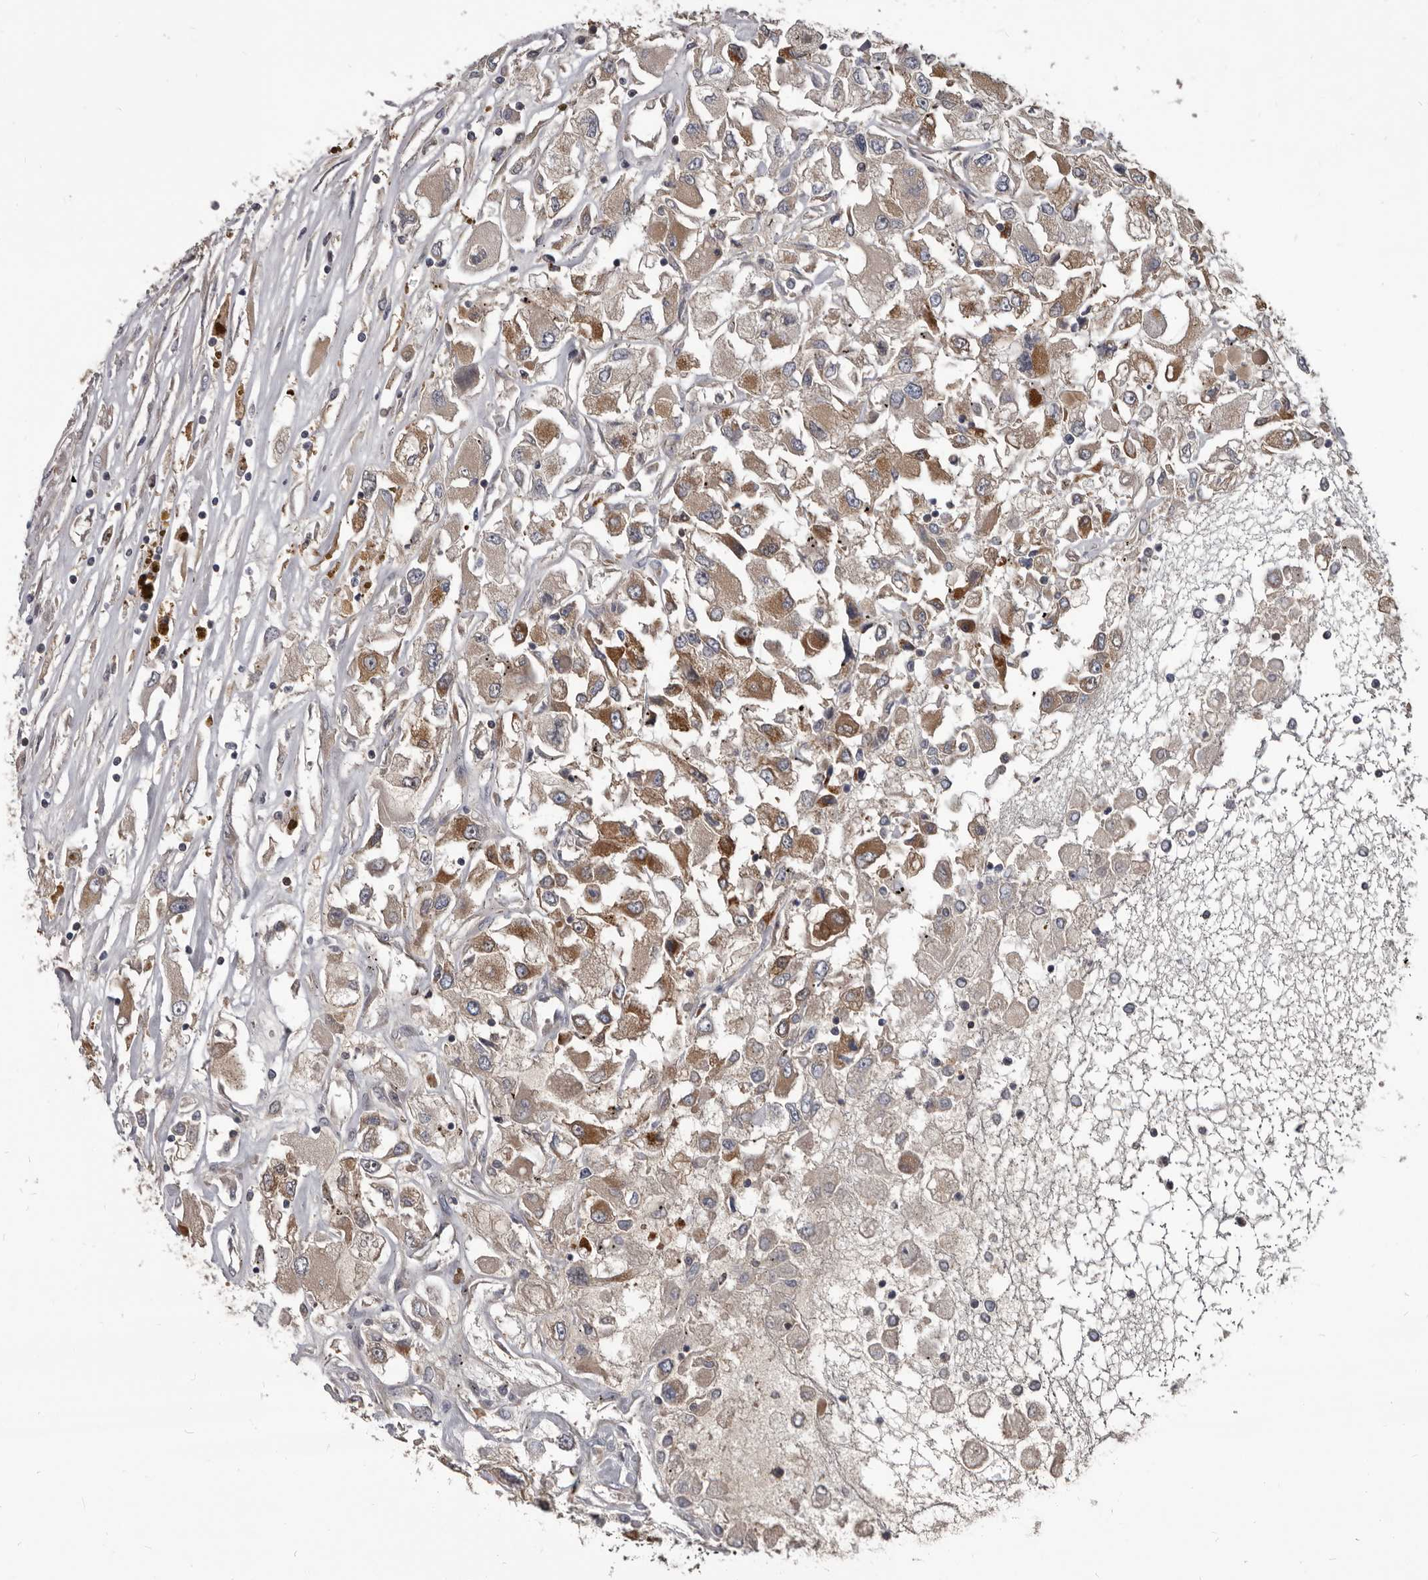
{"staining": {"intensity": "moderate", "quantity": ">75%", "location": "cytoplasmic/membranous"}, "tissue": "renal cancer", "cell_type": "Tumor cells", "image_type": "cancer", "snomed": [{"axis": "morphology", "description": "Adenocarcinoma, NOS"}, {"axis": "topography", "description": "Kidney"}], "caption": "Brown immunohistochemical staining in renal cancer (adenocarcinoma) exhibits moderate cytoplasmic/membranous positivity in approximately >75% of tumor cells.", "gene": "ALDH5A1", "patient": {"sex": "female", "age": 52}}